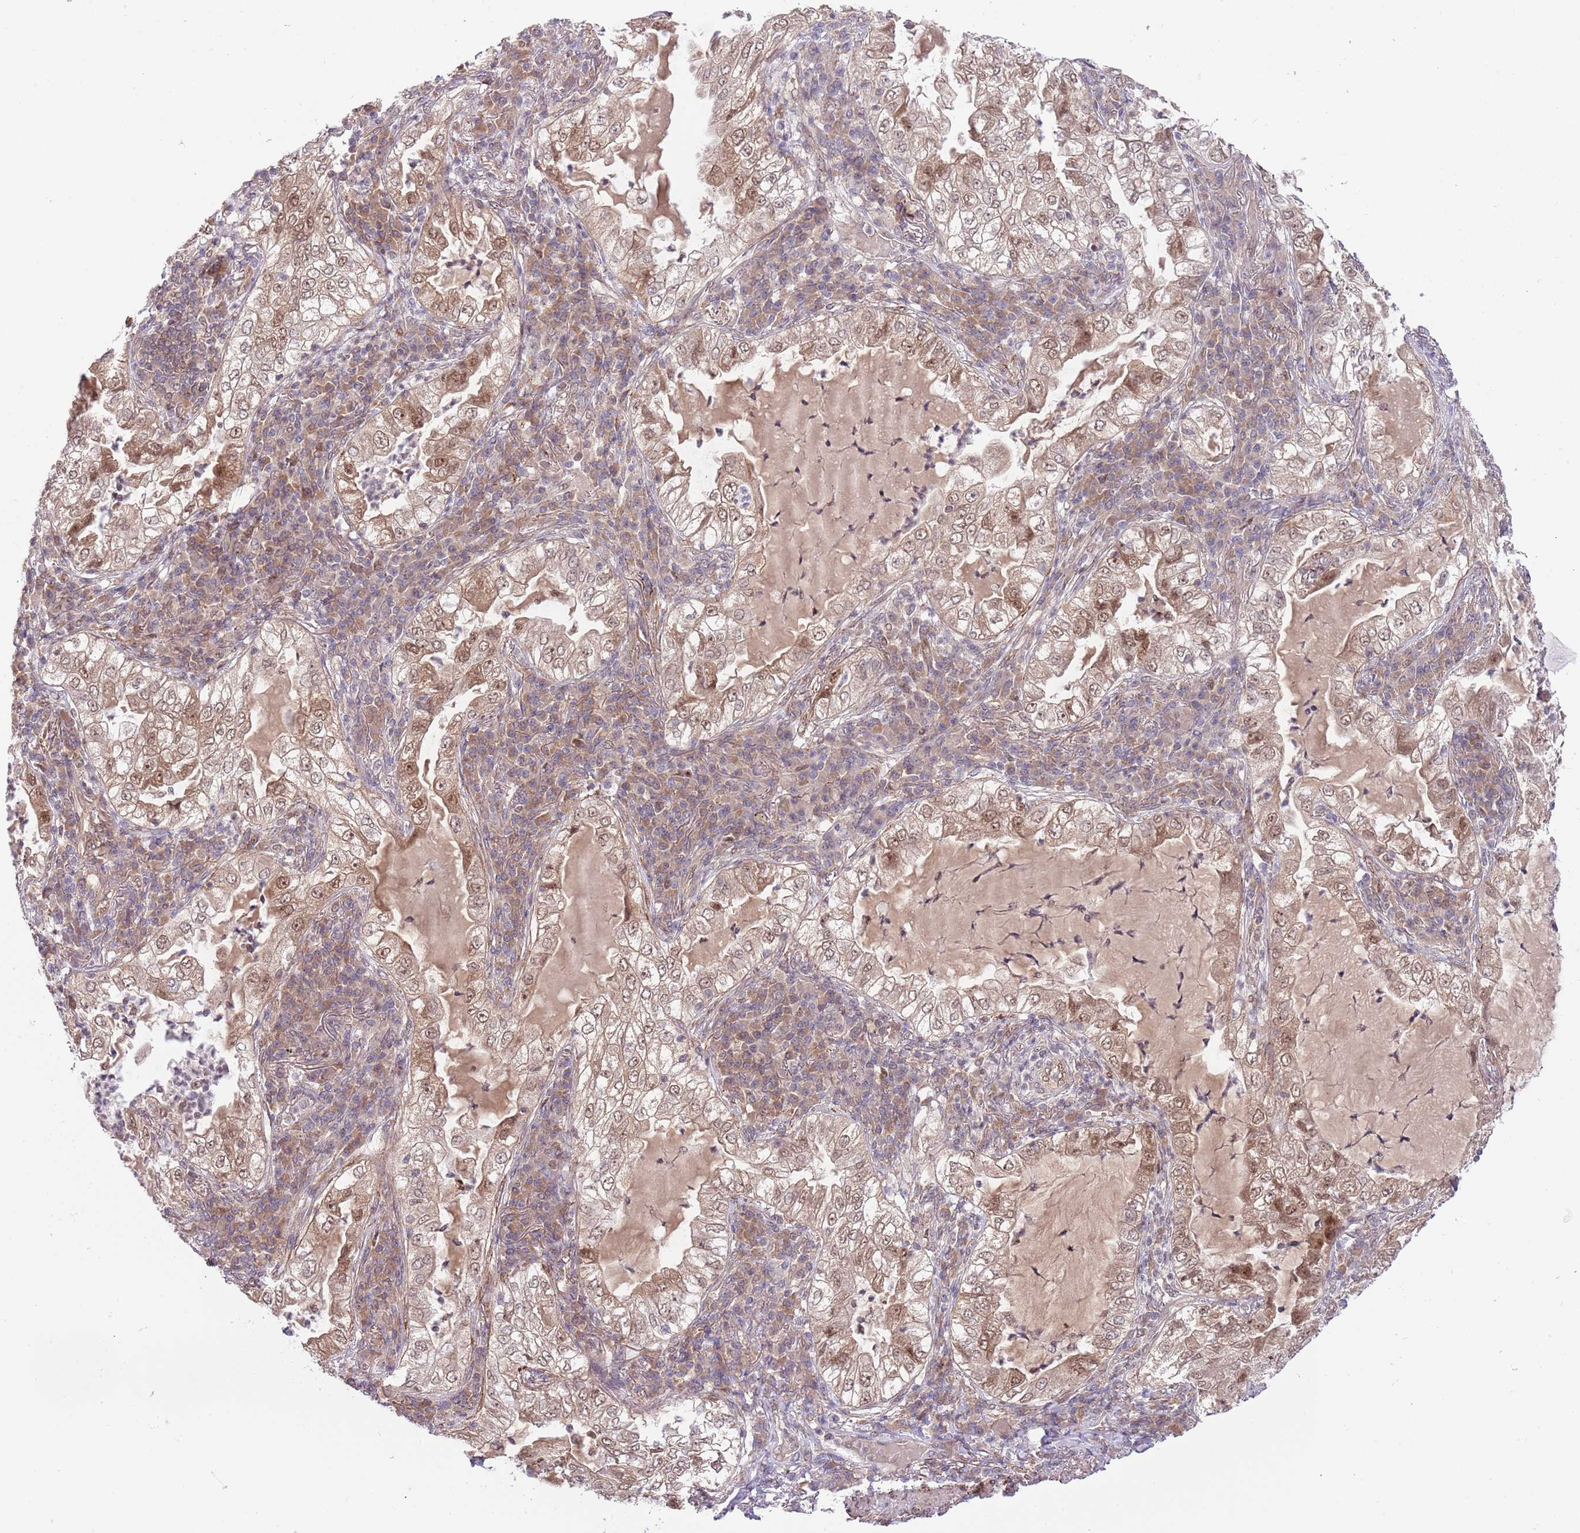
{"staining": {"intensity": "moderate", "quantity": ">75%", "location": "nuclear"}, "tissue": "lung cancer", "cell_type": "Tumor cells", "image_type": "cancer", "snomed": [{"axis": "morphology", "description": "Adenocarcinoma, NOS"}, {"axis": "topography", "description": "Lung"}], "caption": "Tumor cells display medium levels of moderate nuclear expression in about >75% of cells in human adenocarcinoma (lung).", "gene": "CHD1", "patient": {"sex": "female", "age": 73}}